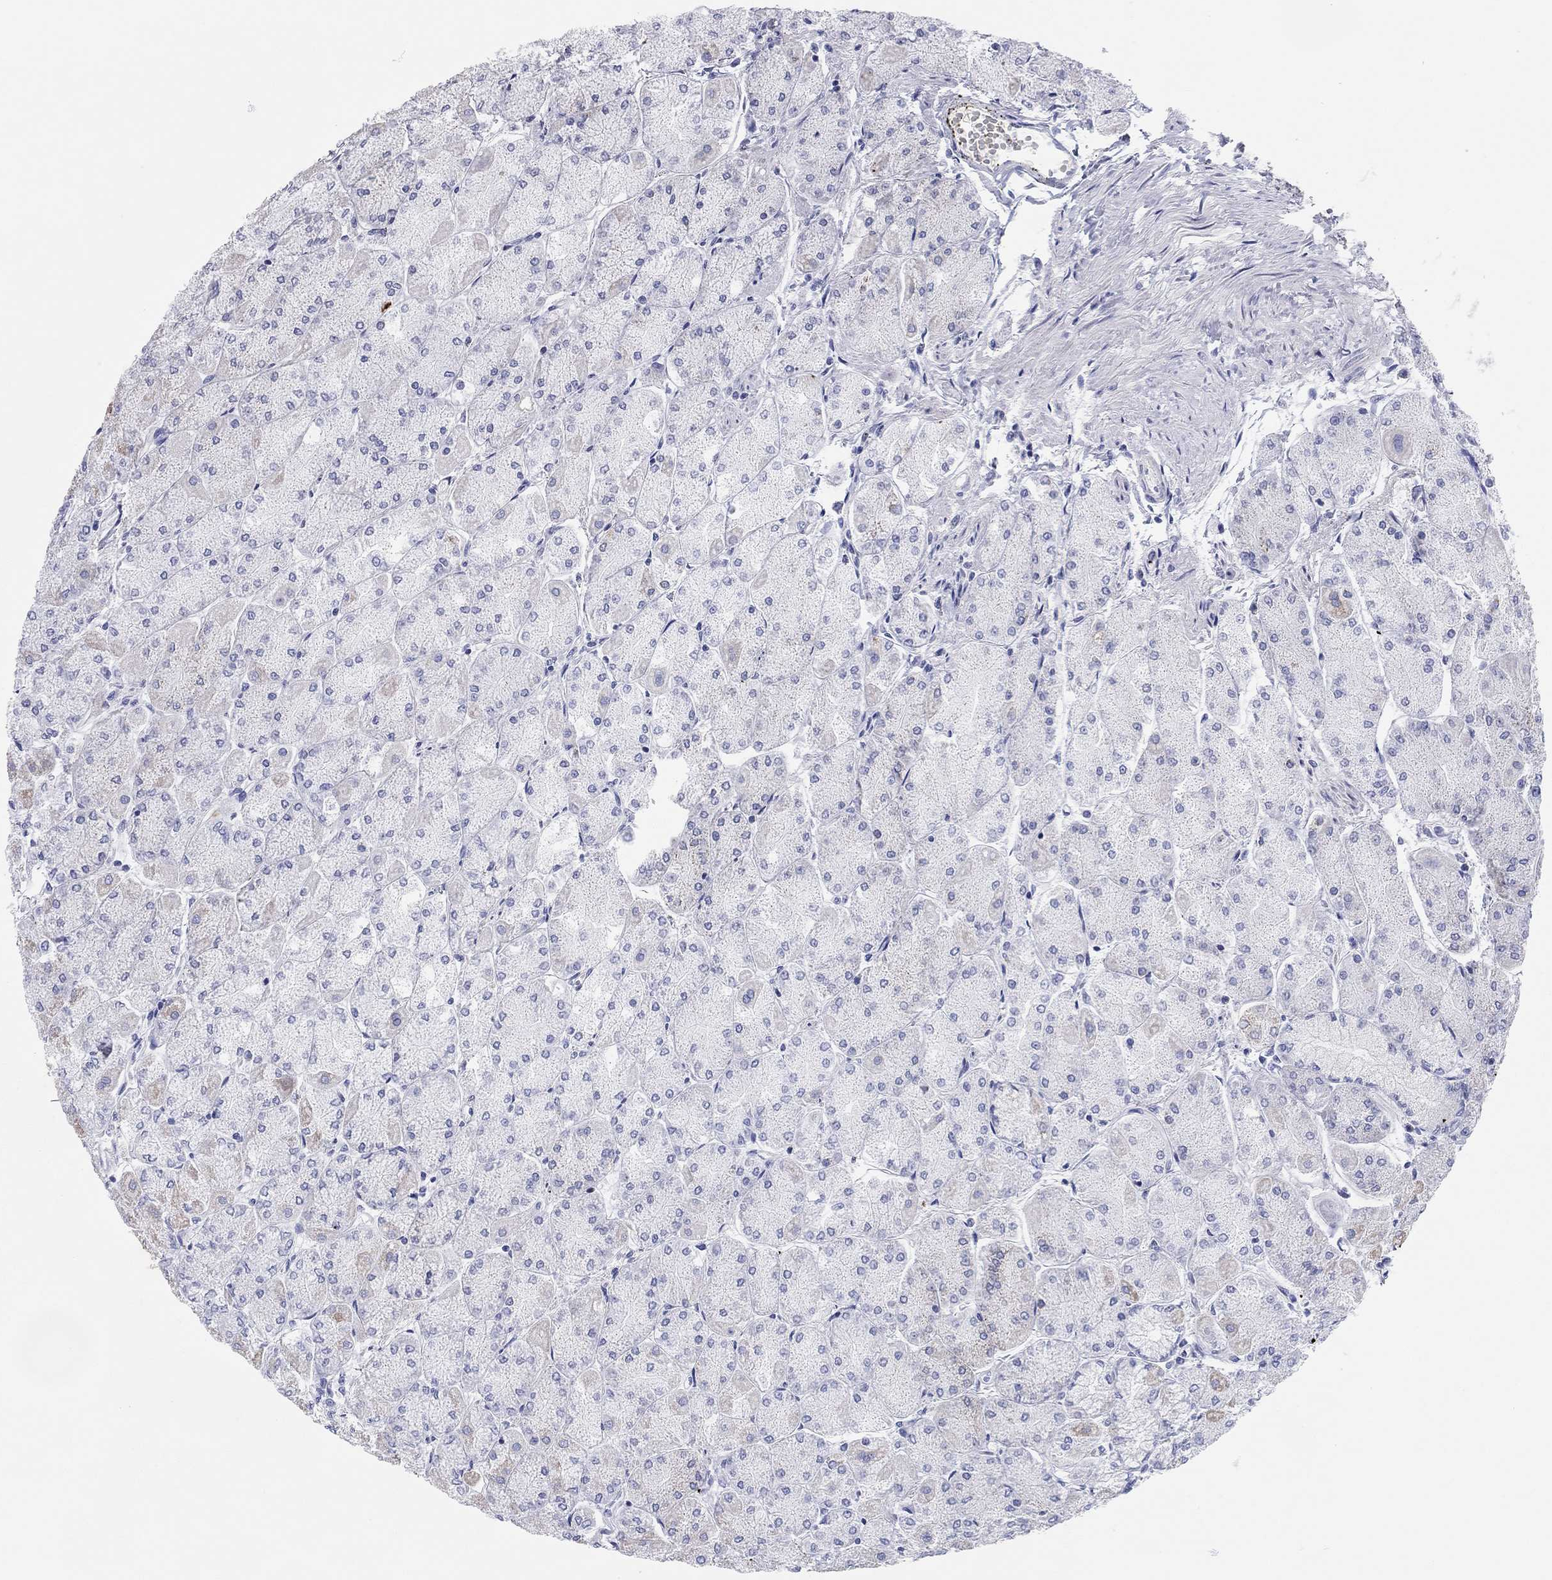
{"staining": {"intensity": "moderate", "quantity": "25%-75%", "location": "cytoplasmic/membranous"}, "tissue": "stomach", "cell_type": "Glandular cells", "image_type": "normal", "snomed": [{"axis": "morphology", "description": "Normal tissue, NOS"}, {"axis": "topography", "description": "Stomach, upper"}], "caption": "DAB (3,3'-diaminobenzidine) immunohistochemical staining of normal stomach demonstrates moderate cytoplasmic/membranous protein staining in approximately 25%-75% of glandular cells.", "gene": "CHI3L2", "patient": {"sex": "male", "age": 60}}